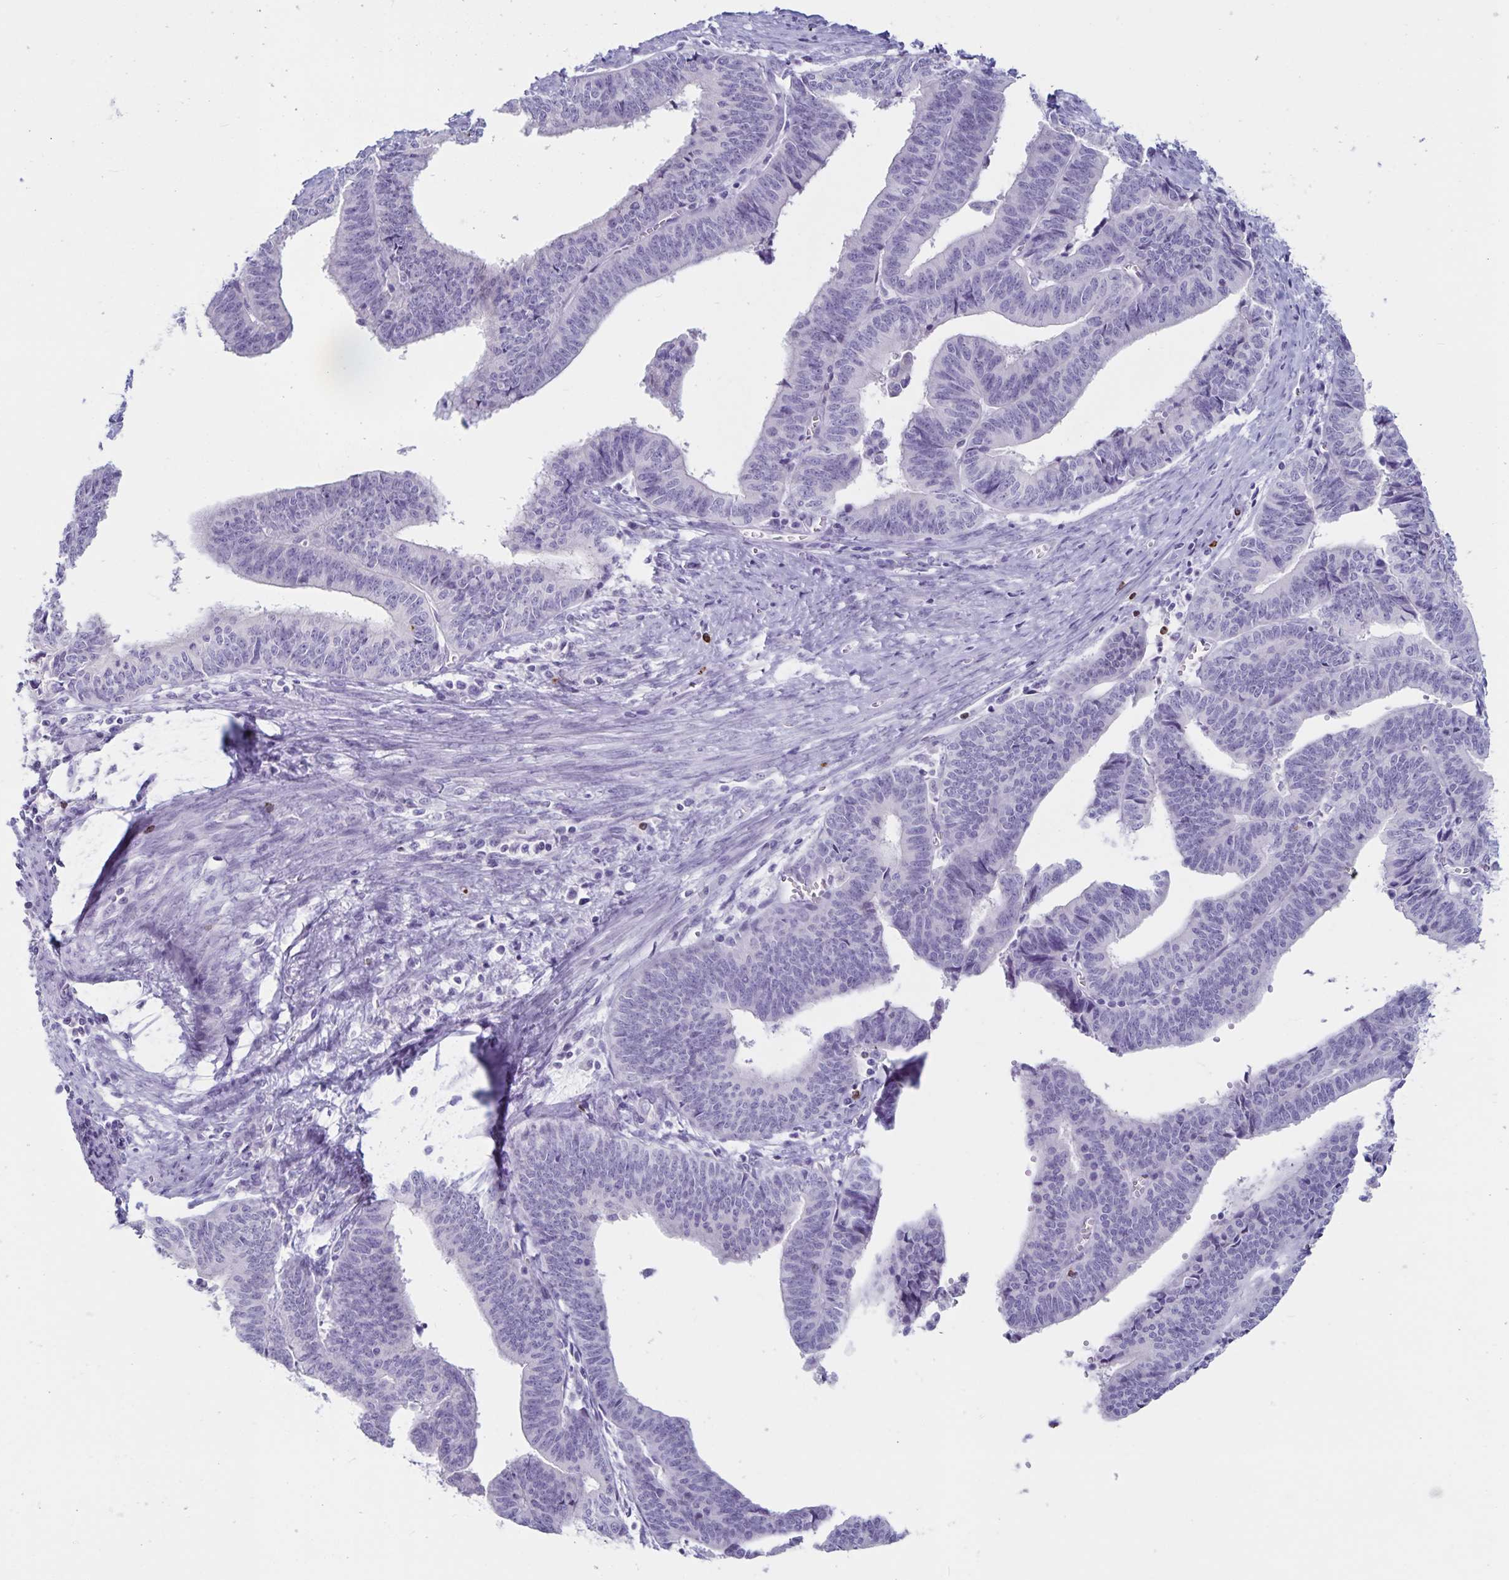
{"staining": {"intensity": "negative", "quantity": "none", "location": "none"}, "tissue": "endometrial cancer", "cell_type": "Tumor cells", "image_type": "cancer", "snomed": [{"axis": "morphology", "description": "Adenocarcinoma, NOS"}, {"axis": "topography", "description": "Endometrium"}], "caption": "Endometrial cancer (adenocarcinoma) stained for a protein using IHC exhibits no staining tumor cells.", "gene": "GNLY", "patient": {"sex": "female", "age": 65}}